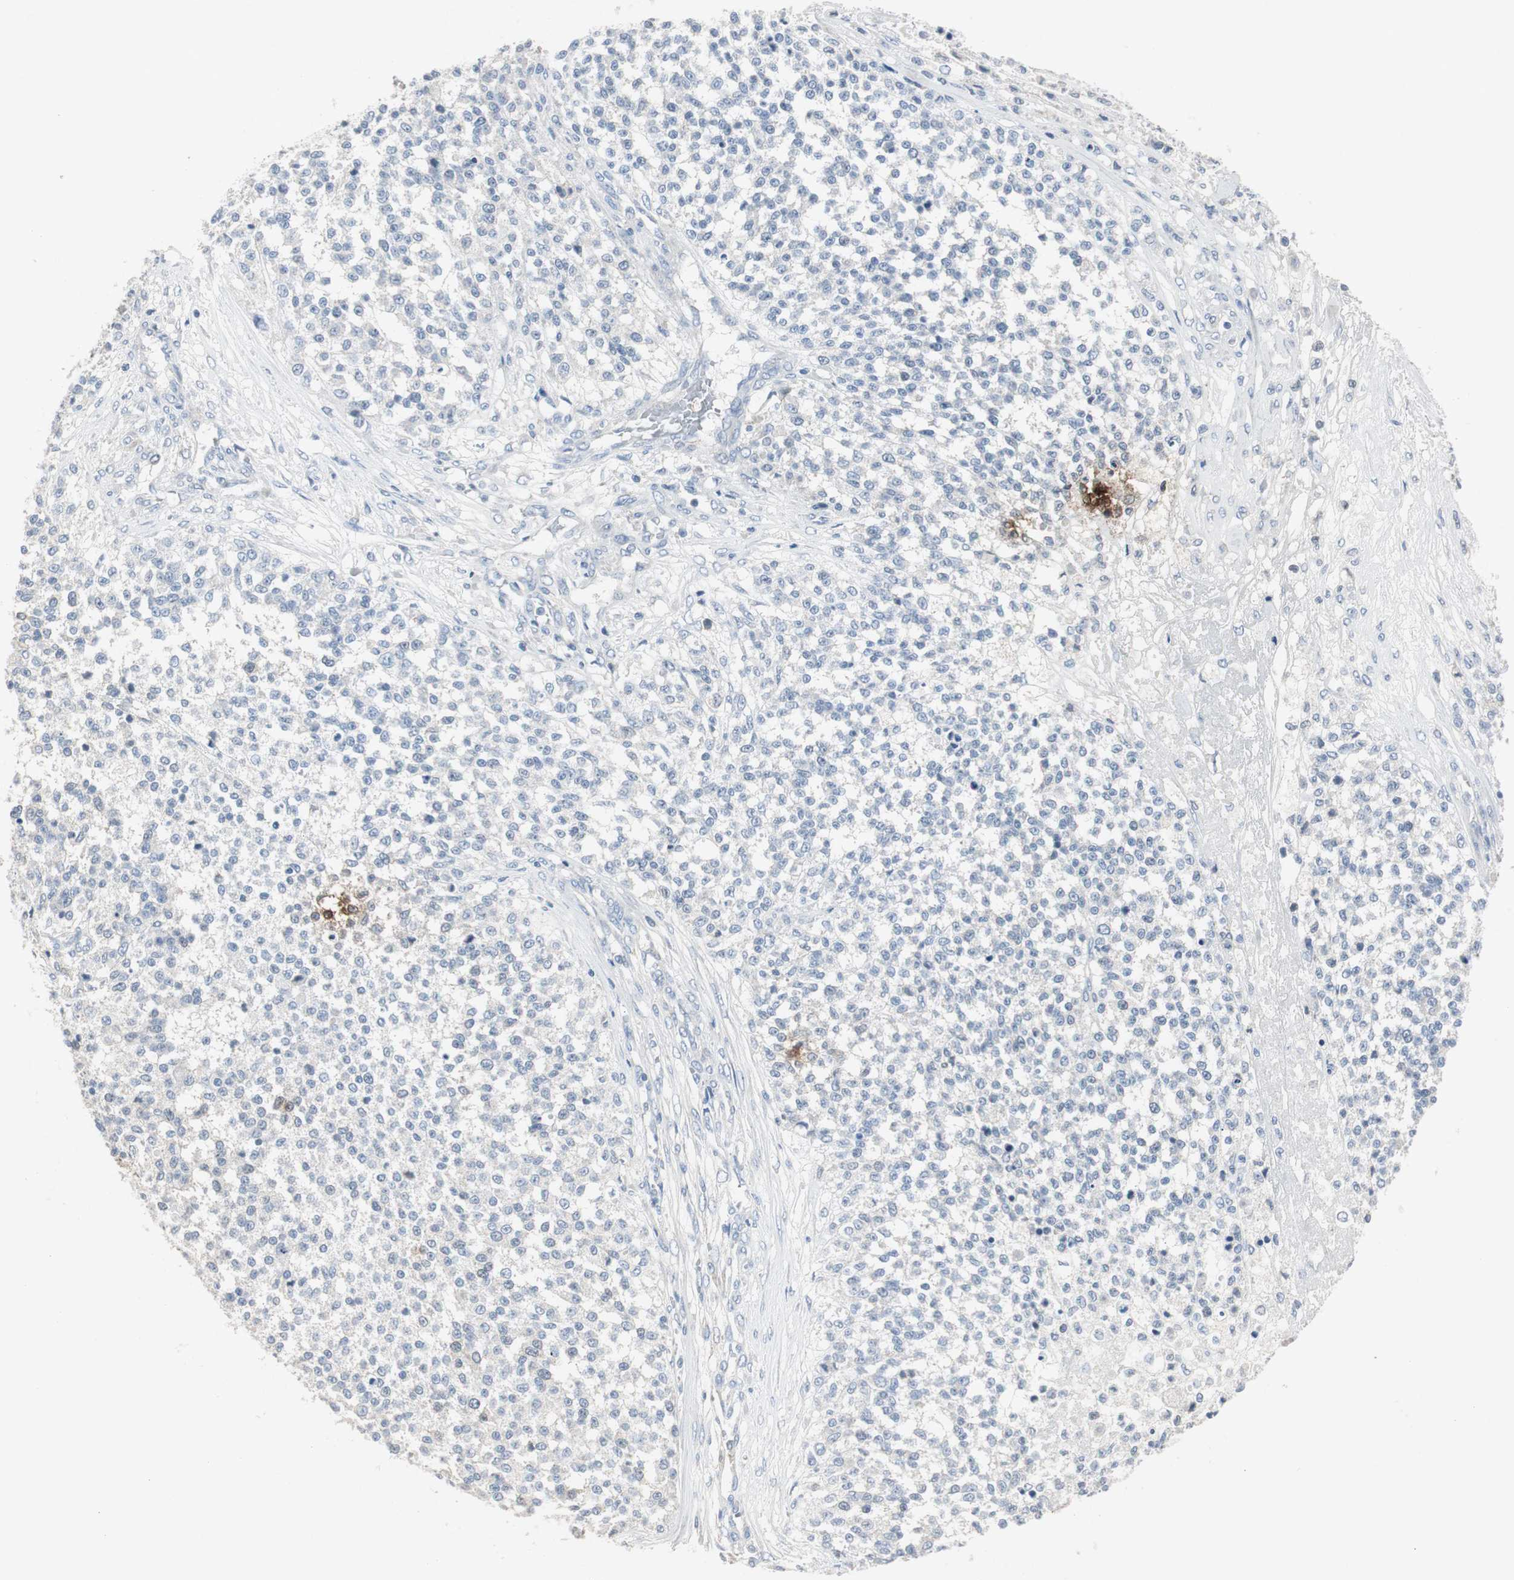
{"staining": {"intensity": "negative", "quantity": "none", "location": "none"}, "tissue": "testis cancer", "cell_type": "Tumor cells", "image_type": "cancer", "snomed": [{"axis": "morphology", "description": "Seminoma, NOS"}, {"axis": "topography", "description": "Testis"}], "caption": "The histopathology image demonstrates no significant expression in tumor cells of seminoma (testis). Brightfield microscopy of IHC stained with DAB (brown) and hematoxylin (blue), captured at high magnification.", "gene": "TK1", "patient": {"sex": "male", "age": 59}}